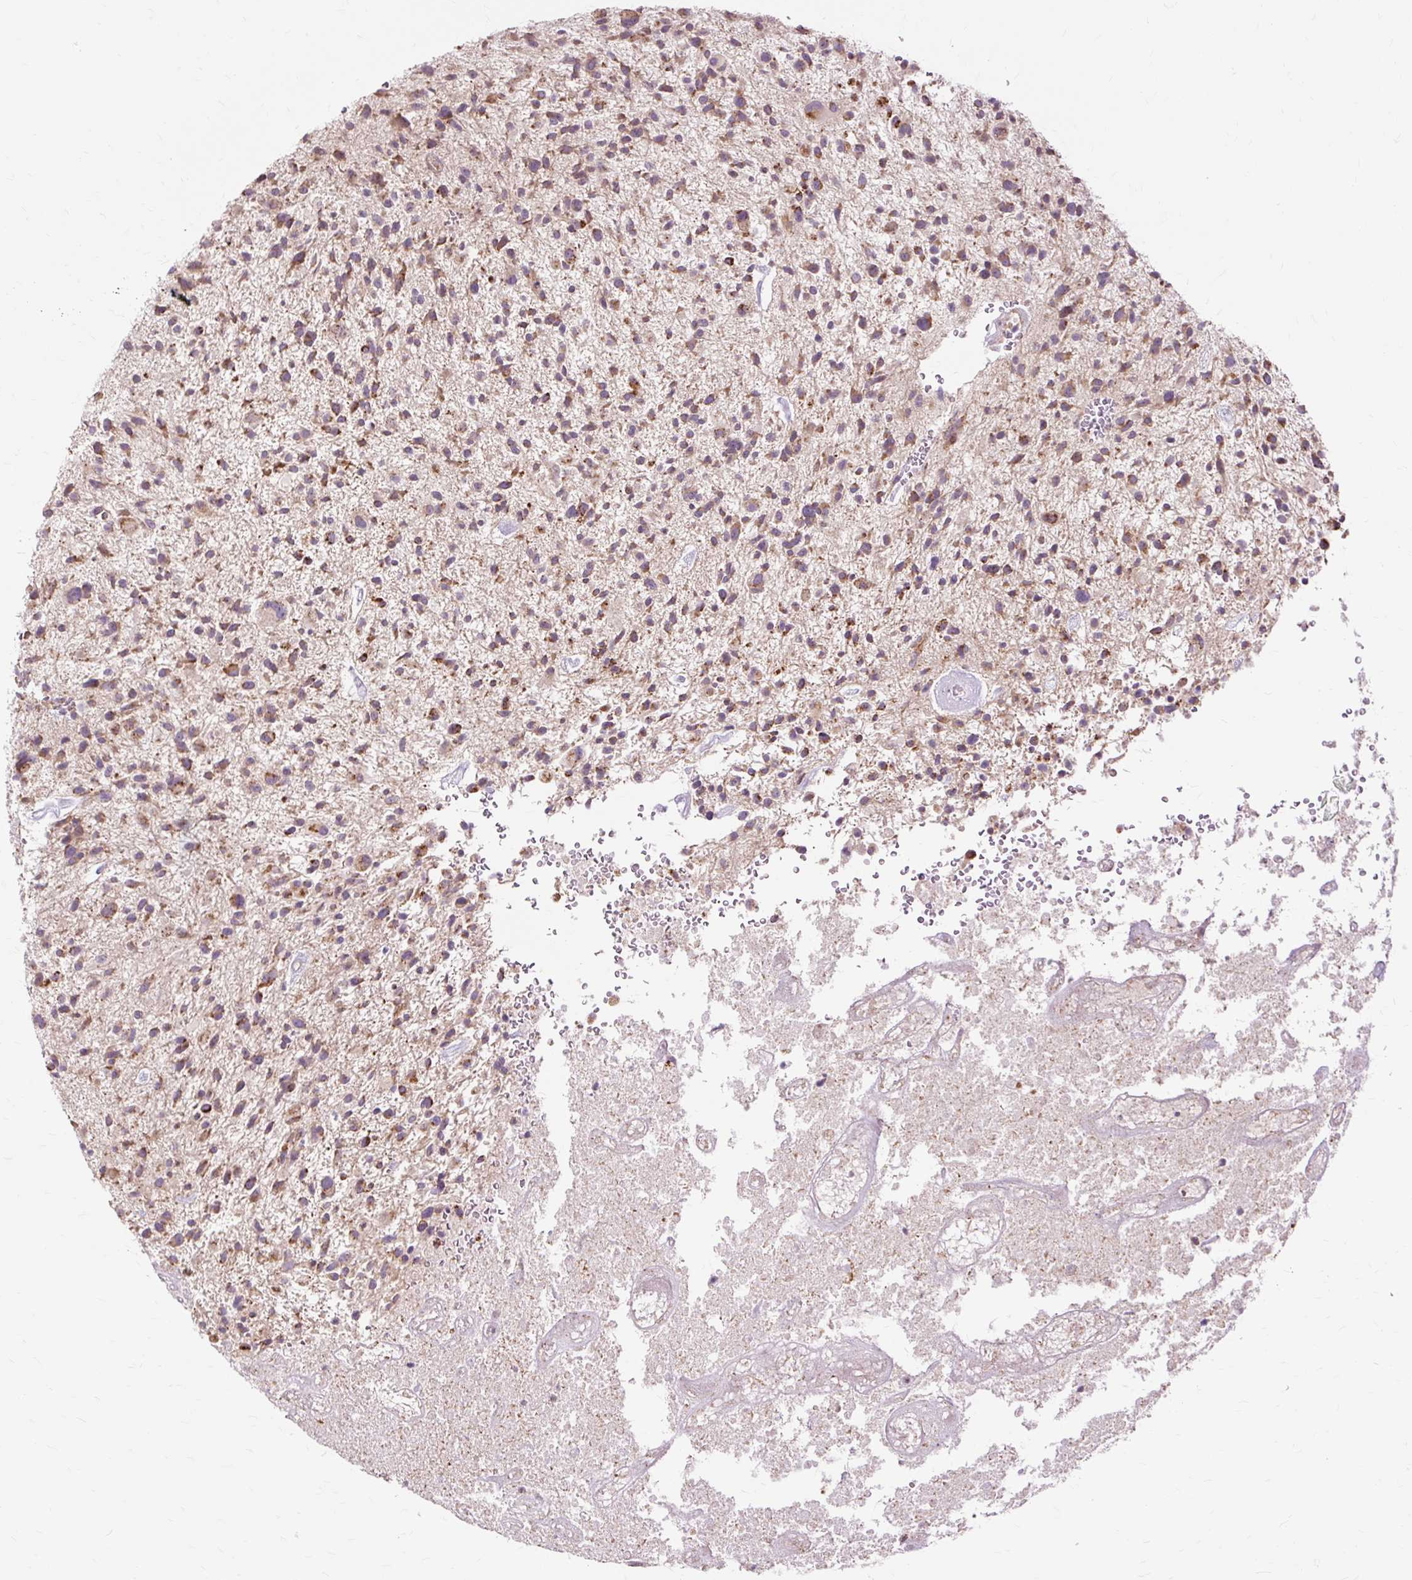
{"staining": {"intensity": "moderate", "quantity": ">75%", "location": "cytoplasmic/membranous"}, "tissue": "glioma", "cell_type": "Tumor cells", "image_type": "cancer", "snomed": [{"axis": "morphology", "description": "Glioma, malignant, High grade"}, {"axis": "topography", "description": "Brain"}], "caption": "A medium amount of moderate cytoplasmic/membranous positivity is appreciated in approximately >75% of tumor cells in glioma tissue.", "gene": "PDZD2", "patient": {"sex": "male", "age": 47}}